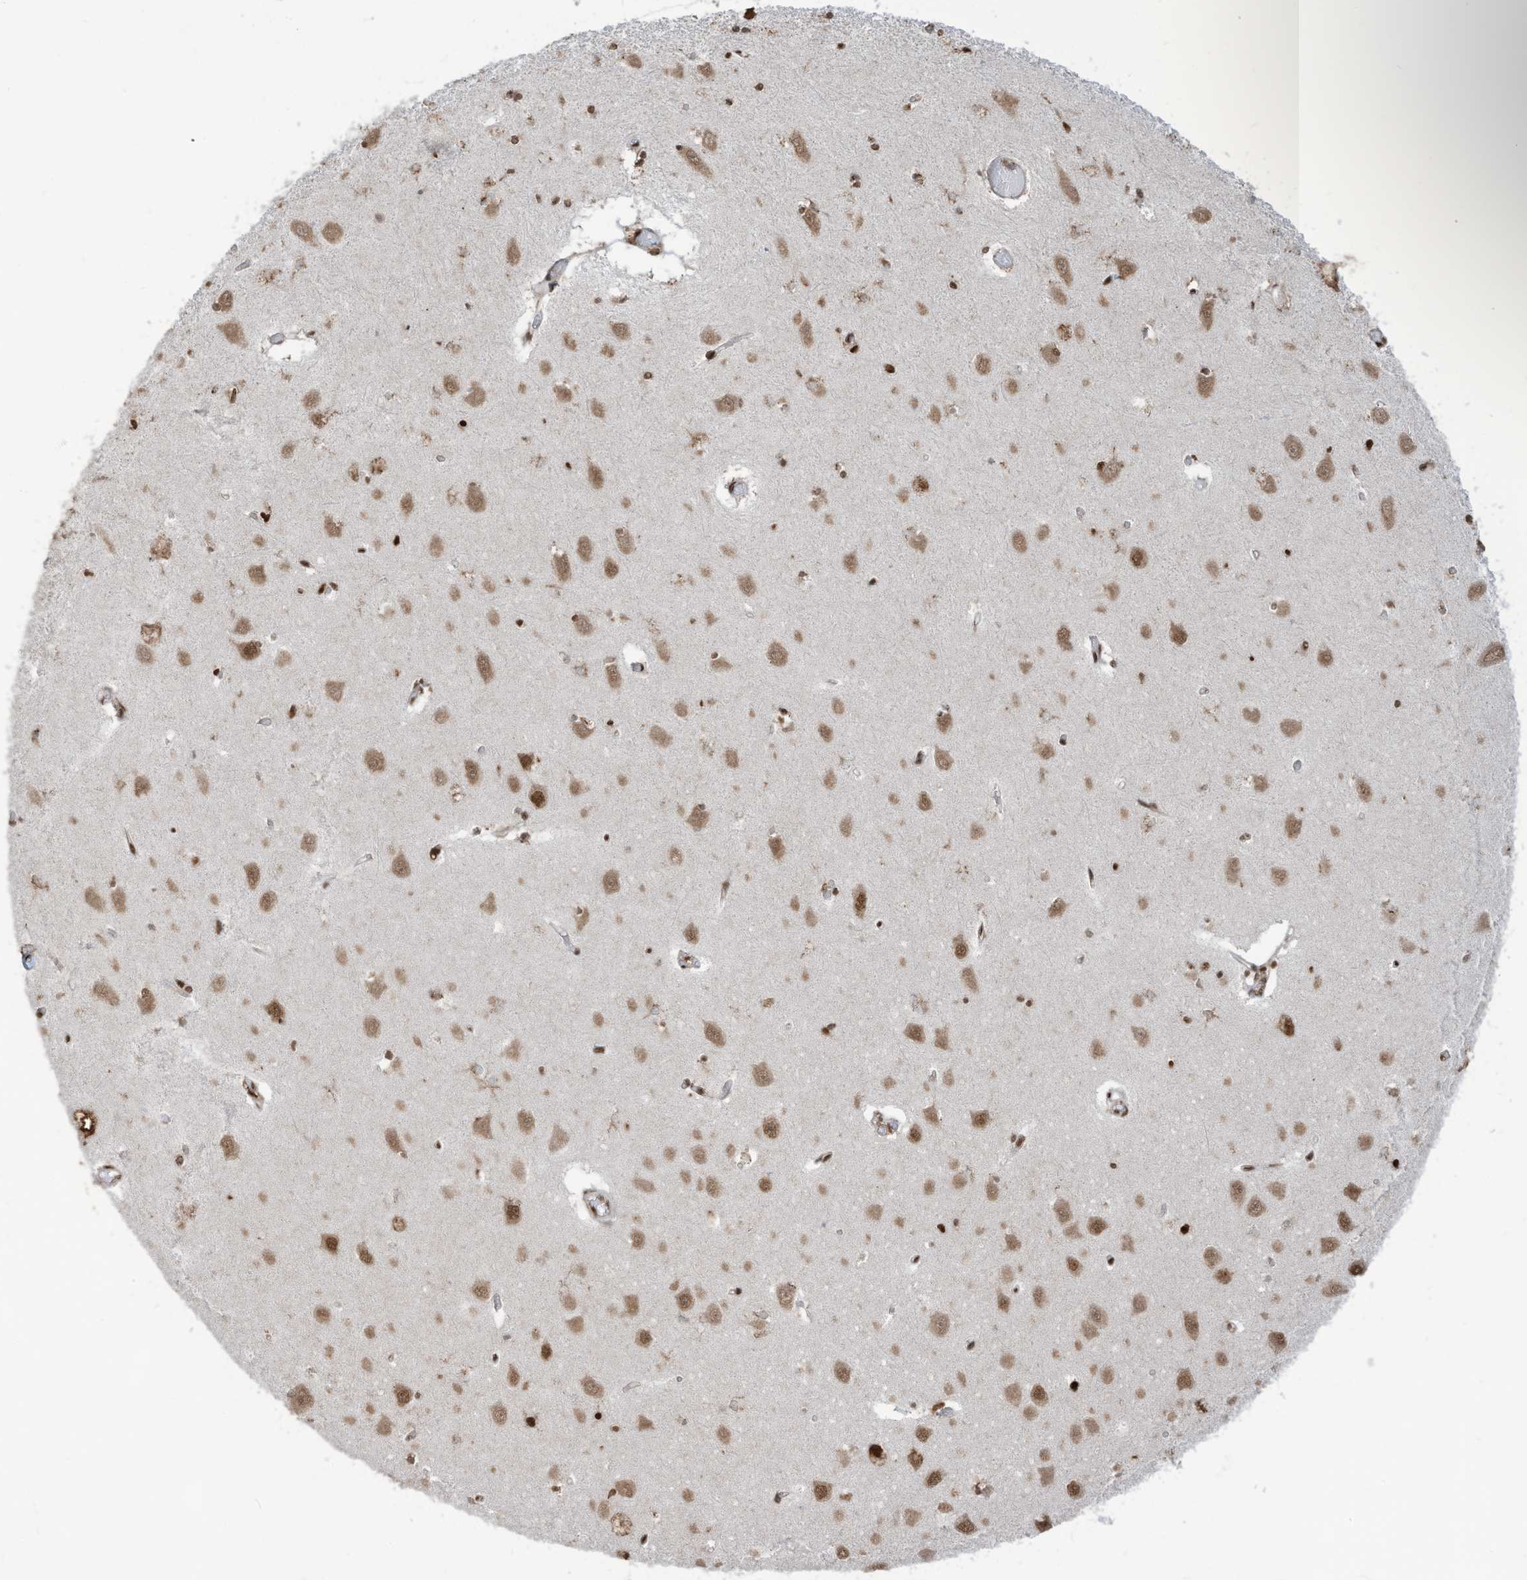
{"staining": {"intensity": "strong", "quantity": "25%-75%", "location": "nuclear"}, "tissue": "hippocampus", "cell_type": "Glial cells", "image_type": "normal", "snomed": [{"axis": "morphology", "description": "Normal tissue, NOS"}, {"axis": "topography", "description": "Hippocampus"}], "caption": "Immunohistochemical staining of unremarkable human hippocampus demonstrates strong nuclear protein staining in about 25%-75% of glial cells.", "gene": "LBH", "patient": {"sex": "male", "age": 70}}